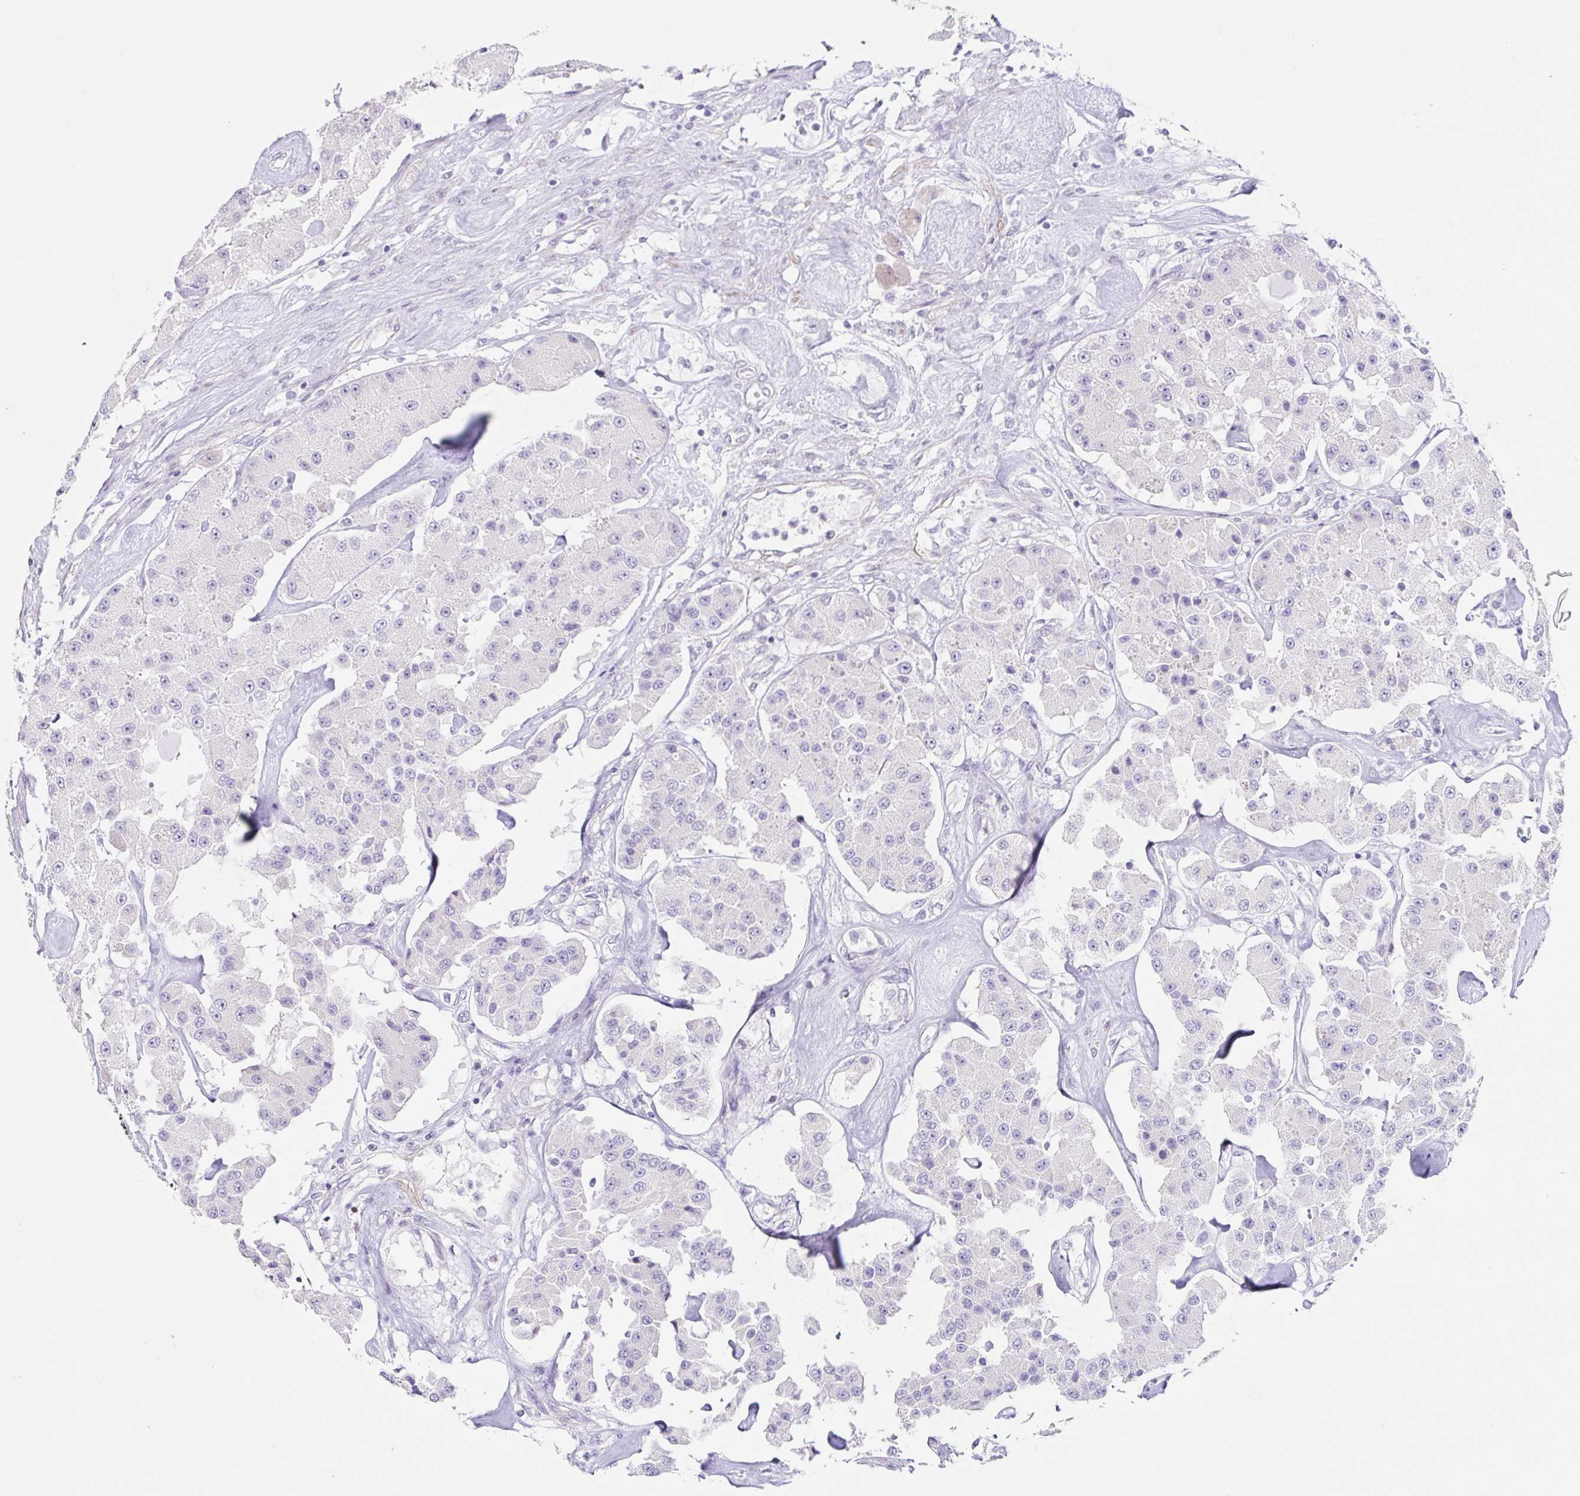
{"staining": {"intensity": "negative", "quantity": "none", "location": "none"}, "tissue": "carcinoid", "cell_type": "Tumor cells", "image_type": "cancer", "snomed": [{"axis": "morphology", "description": "Carcinoid, malignant, NOS"}, {"axis": "topography", "description": "Pancreas"}], "caption": "Immunohistochemical staining of carcinoid demonstrates no significant staining in tumor cells. (Brightfield microscopy of DAB IHC at high magnification).", "gene": "DCAF17", "patient": {"sex": "male", "age": 41}}